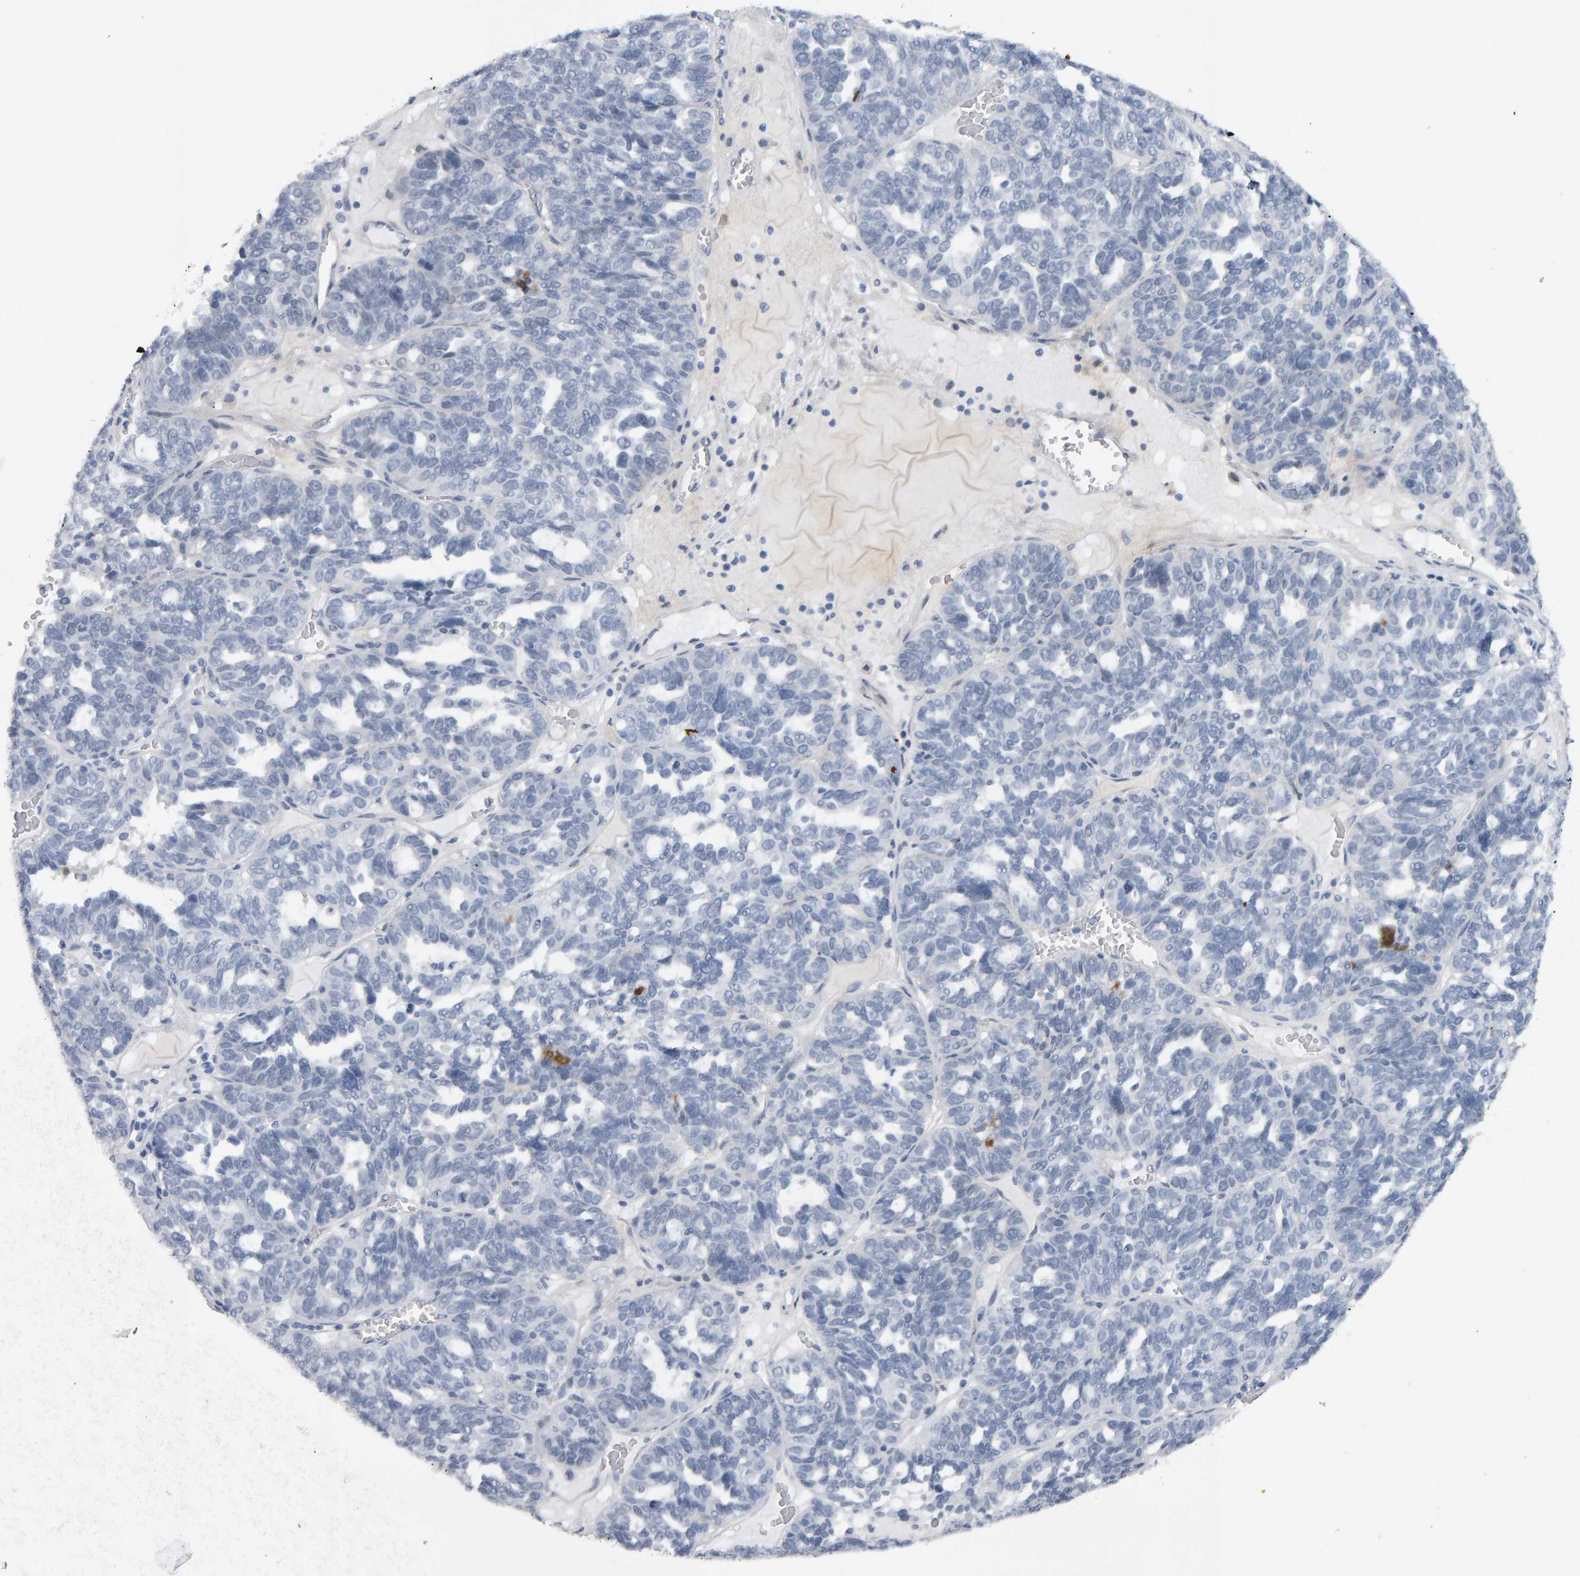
{"staining": {"intensity": "negative", "quantity": "none", "location": "none"}, "tissue": "ovarian cancer", "cell_type": "Tumor cells", "image_type": "cancer", "snomed": [{"axis": "morphology", "description": "Cystadenocarcinoma, serous, NOS"}, {"axis": "topography", "description": "Ovary"}], "caption": "The micrograph exhibits no significant expression in tumor cells of ovarian cancer. Nuclei are stained in blue.", "gene": "IPO8", "patient": {"sex": "female", "age": 59}}